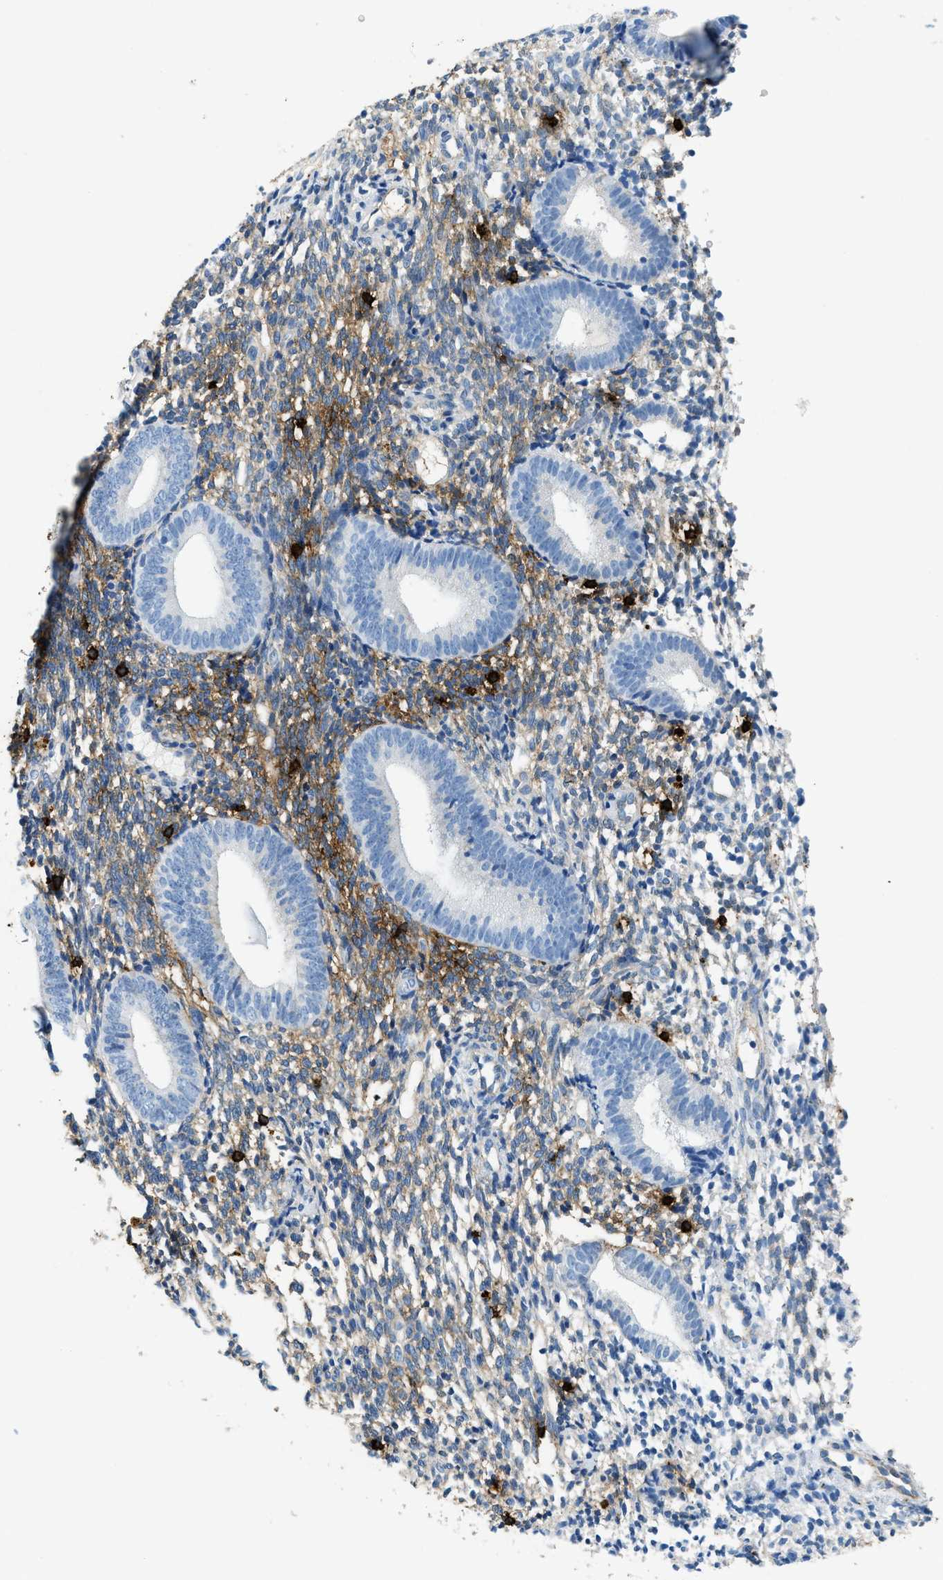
{"staining": {"intensity": "negative", "quantity": "none", "location": "none"}, "tissue": "endometrium", "cell_type": "Cells in endometrial stroma", "image_type": "normal", "snomed": [{"axis": "morphology", "description": "Normal tissue, NOS"}, {"axis": "topography", "description": "Uterus"}, {"axis": "topography", "description": "Endometrium"}], "caption": "This is an immunohistochemistry (IHC) micrograph of normal human endometrium. There is no positivity in cells in endometrial stroma.", "gene": "TPSAB1", "patient": {"sex": "female", "age": 33}}